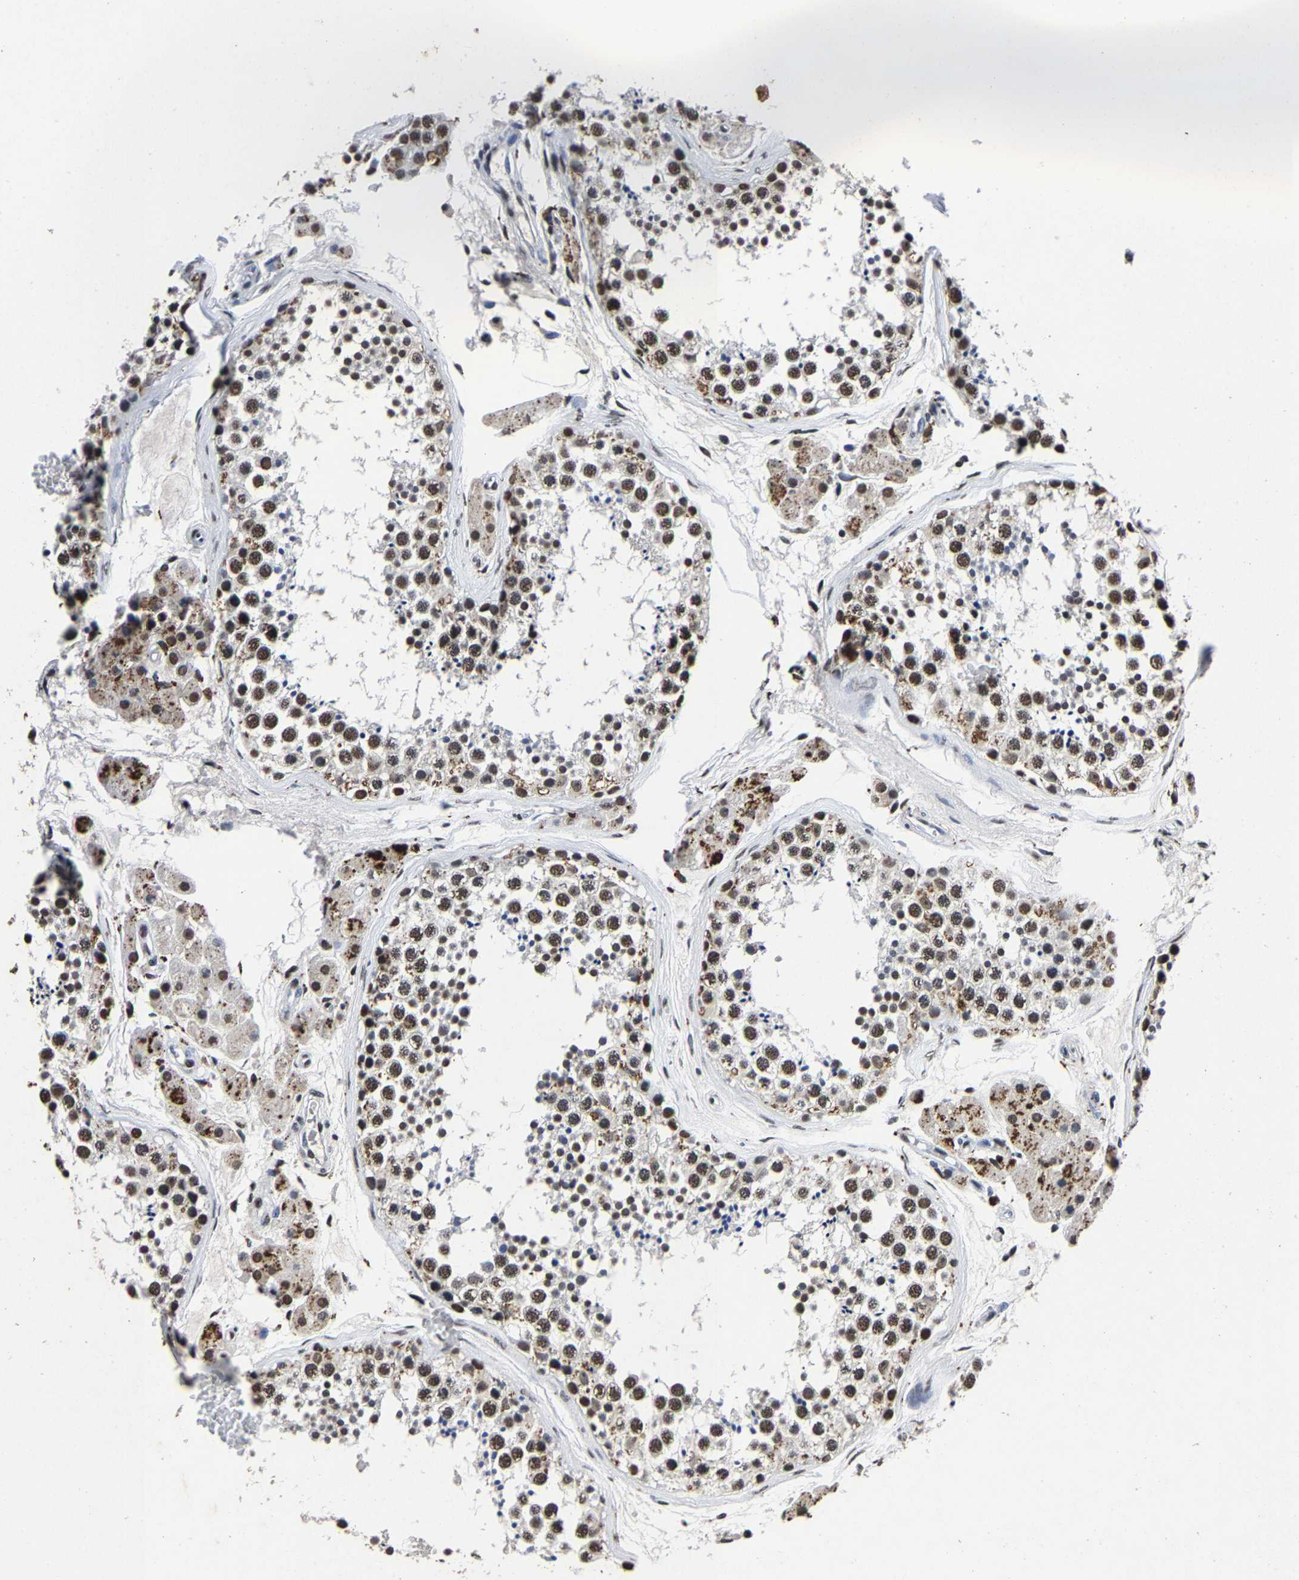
{"staining": {"intensity": "moderate", "quantity": ">75%", "location": "cytoplasmic/membranous,nuclear"}, "tissue": "testis", "cell_type": "Cells in seminiferous ducts", "image_type": "normal", "snomed": [{"axis": "morphology", "description": "Normal tissue, NOS"}, {"axis": "topography", "description": "Testis"}], "caption": "Cells in seminiferous ducts display moderate cytoplasmic/membranous,nuclear expression in about >75% of cells in benign testis. The protein is stained brown, and the nuclei are stained in blue (DAB IHC with brightfield microscopy, high magnification).", "gene": "RBM45", "patient": {"sex": "male", "age": 56}}